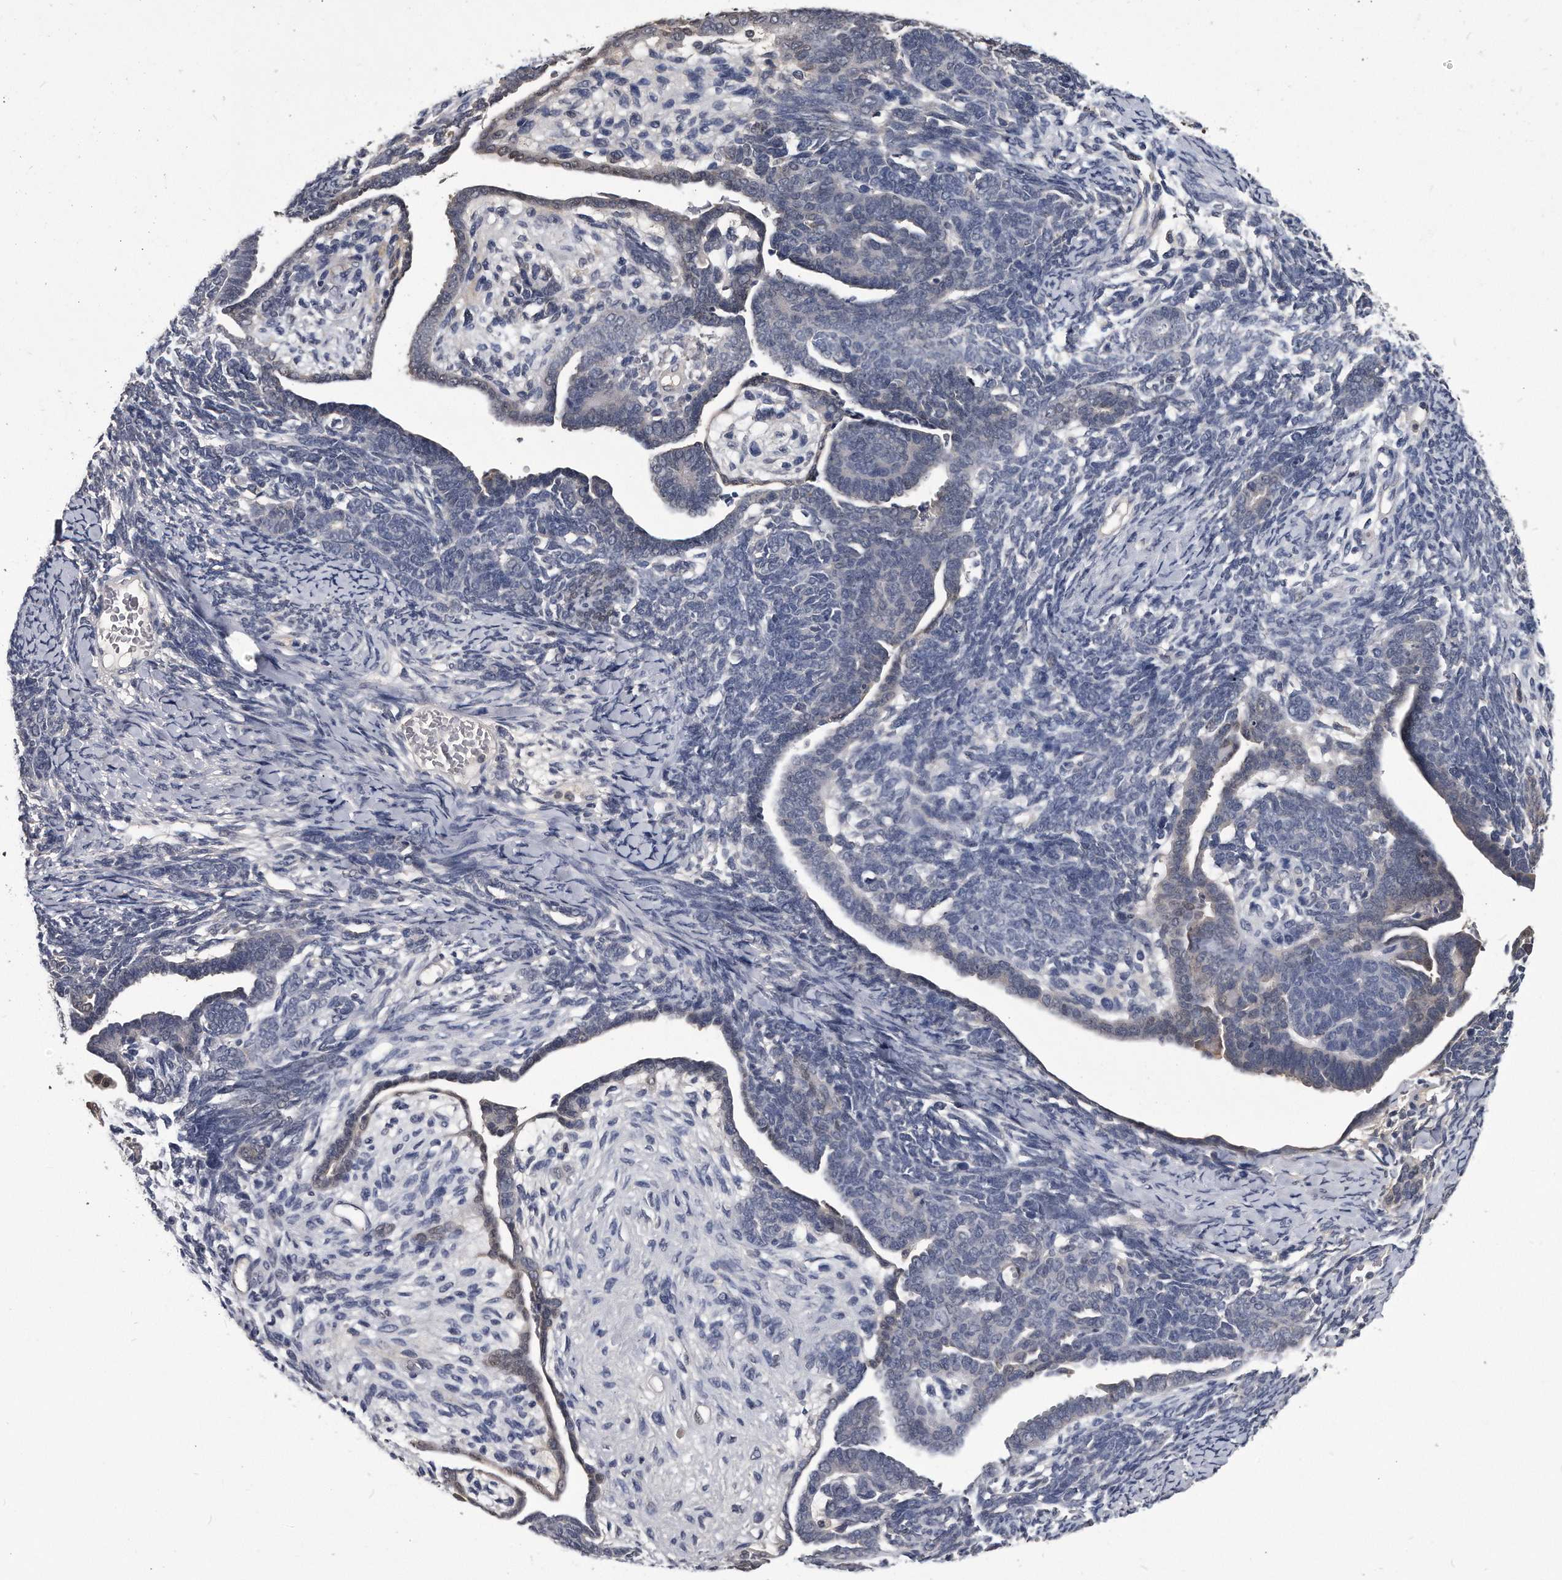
{"staining": {"intensity": "negative", "quantity": "none", "location": "none"}, "tissue": "endometrial cancer", "cell_type": "Tumor cells", "image_type": "cancer", "snomed": [{"axis": "morphology", "description": "Neoplasm, malignant, NOS"}, {"axis": "topography", "description": "Endometrium"}], "caption": "Protein analysis of malignant neoplasm (endometrial) demonstrates no significant staining in tumor cells. (Stains: DAB (3,3'-diaminobenzidine) immunohistochemistry with hematoxylin counter stain, Microscopy: brightfield microscopy at high magnification).", "gene": "PDXK", "patient": {"sex": "female", "age": 74}}